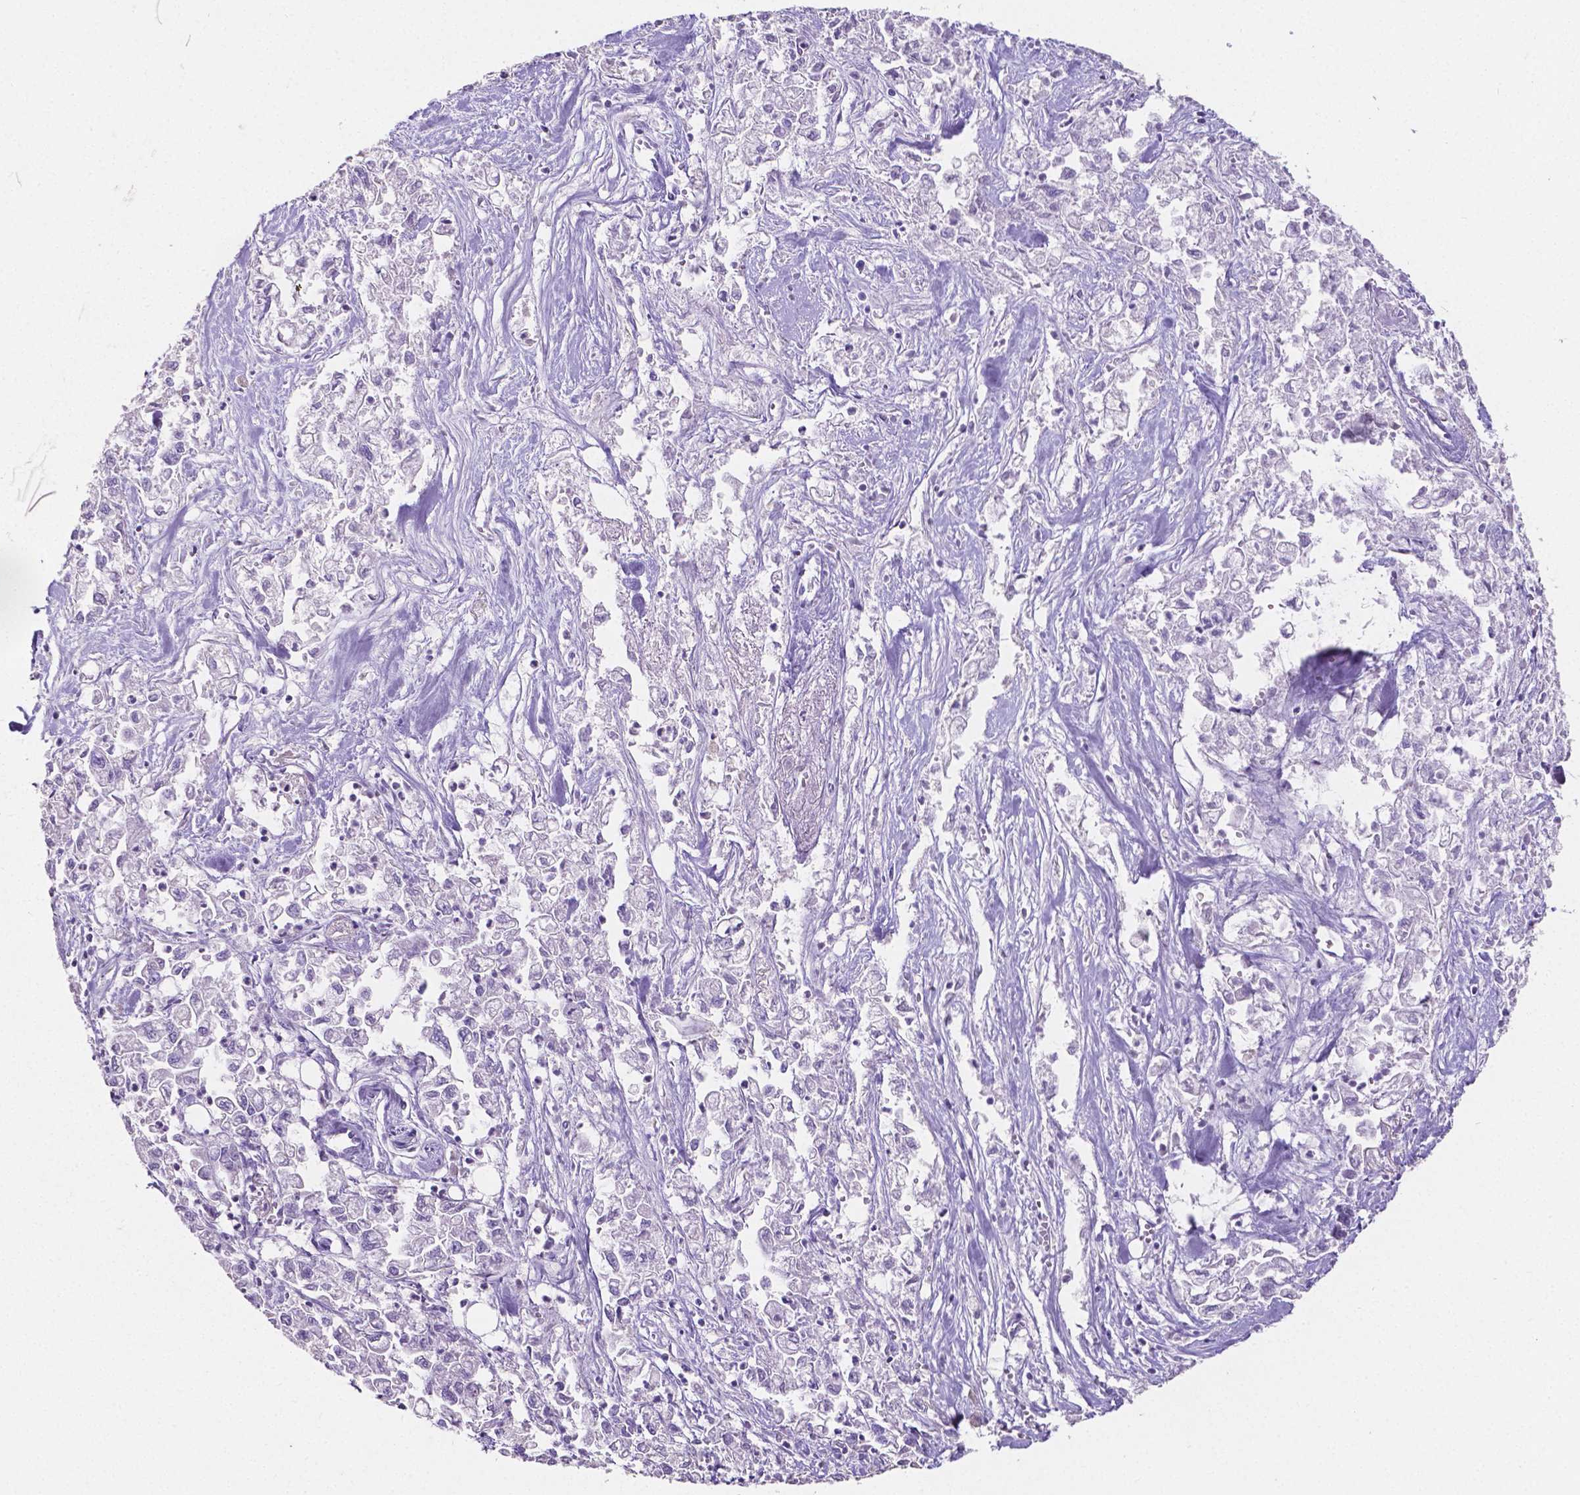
{"staining": {"intensity": "negative", "quantity": "none", "location": "none"}, "tissue": "pancreatic cancer", "cell_type": "Tumor cells", "image_type": "cancer", "snomed": [{"axis": "morphology", "description": "Adenocarcinoma, NOS"}, {"axis": "topography", "description": "Pancreas"}], "caption": "Adenocarcinoma (pancreatic) was stained to show a protein in brown. There is no significant expression in tumor cells.", "gene": "SLC22A2", "patient": {"sex": "male", "age": 72}}